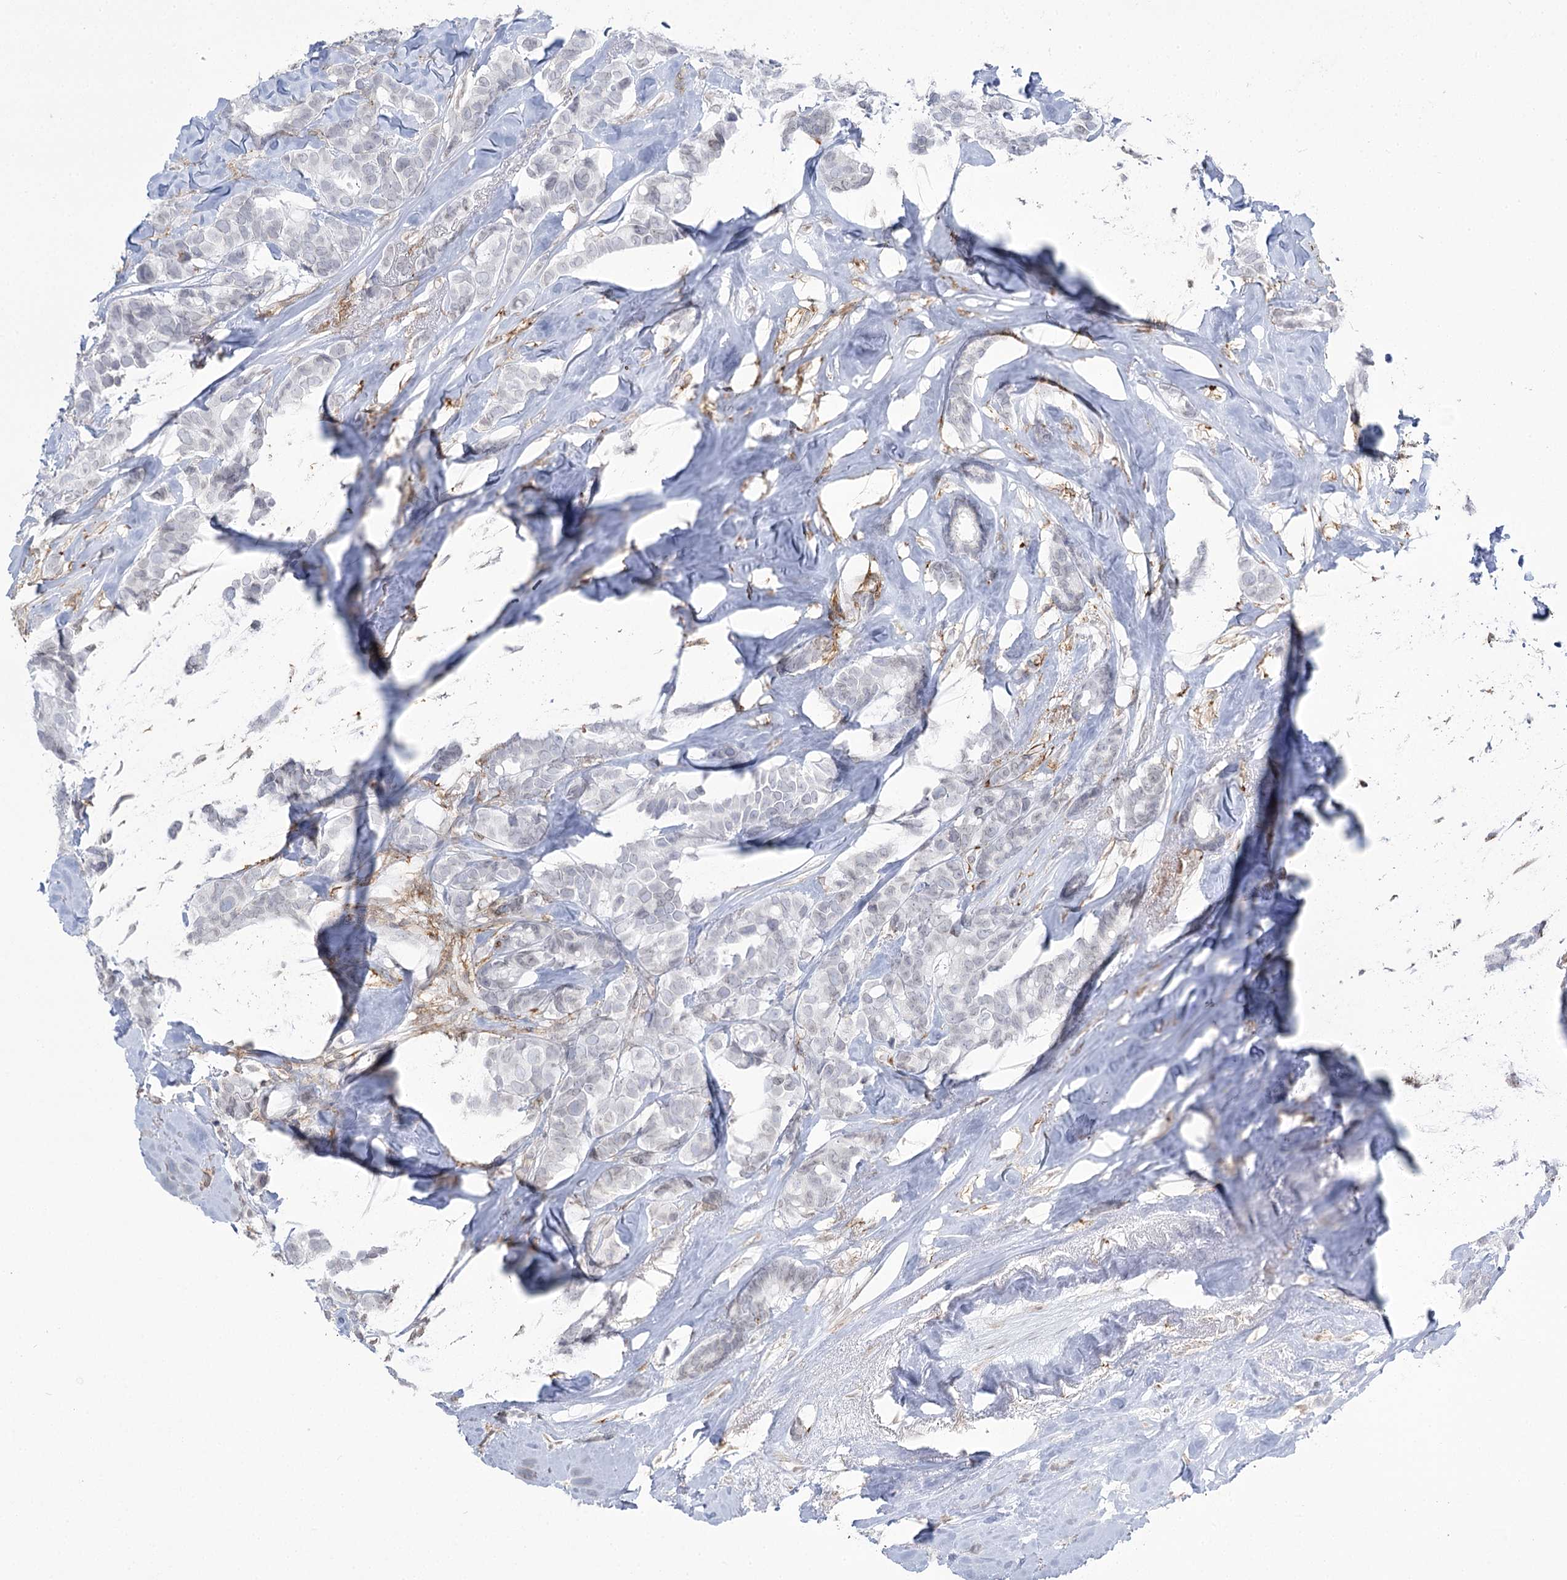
{"staining": {"intensity": "negative", "quantity": "none", "location": "none"}, "tissue": "breast cancer", "cell_type": "Tumor cells", "image_type": "cancer", "snomed": [{"axis": "morphology", "description": "Duct carcinoma"}, {"axis": "topography", "description": "Breast"}], "caption": "Tumor cells show no significant protein expression in breast infiltrating ductal carcinoma. (Stains: DAB (3,3'-diaminobenzidine) IHC with hematoxylin counter stain, Microscopy: brightfield microscopy at high magnification).", "gene": "C11orf1", "patient": {"sex": "female", "age": 40}}